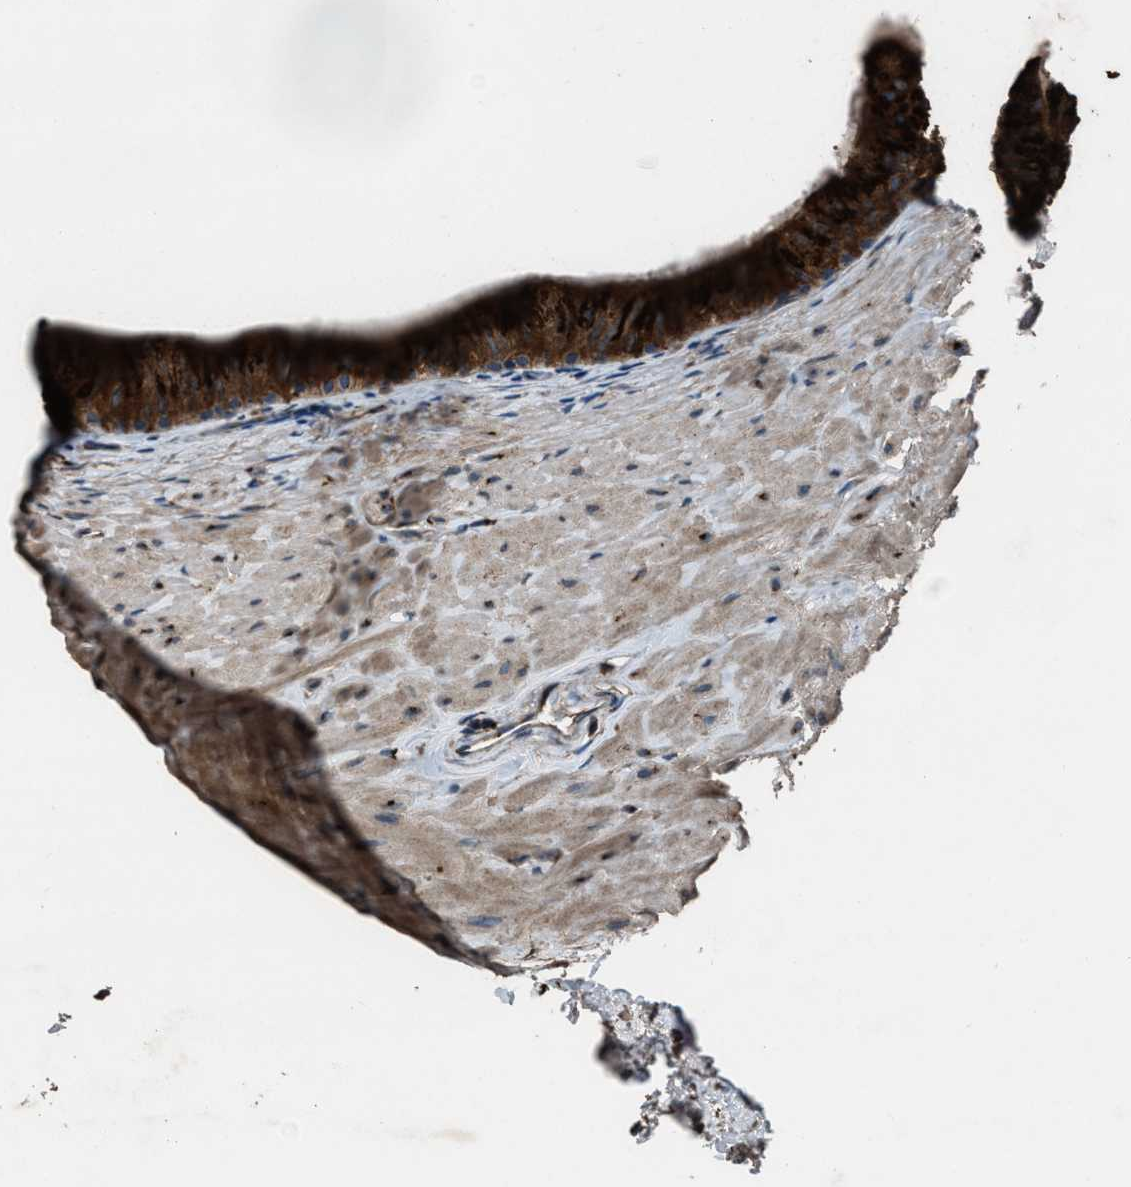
{"staining": {"intensity": "strong", "quantity": ">75%", "location": "cytoplasmic/membranous"}, "tissue": "epididymis", "cell_type": "Glandular cells", "image_type": "normal", "snomed": [{"axis": "morphology", "description": "Normal tissue, NOS"}, {"axis": "topography", "description": "Epididymis"}], "caption": "The micrograph shows immunohistochemical staining of normal epididymis. There is strong cytoplasmic/membranous expression is present in approximately >75% of glandular cells. Using DAB (brown) and hematoxylin (blue) stains, captured at high magnification using brightfield microscopy.", "gene": "SLC38A10", "patient": {"sex": "male", "age": 34}}